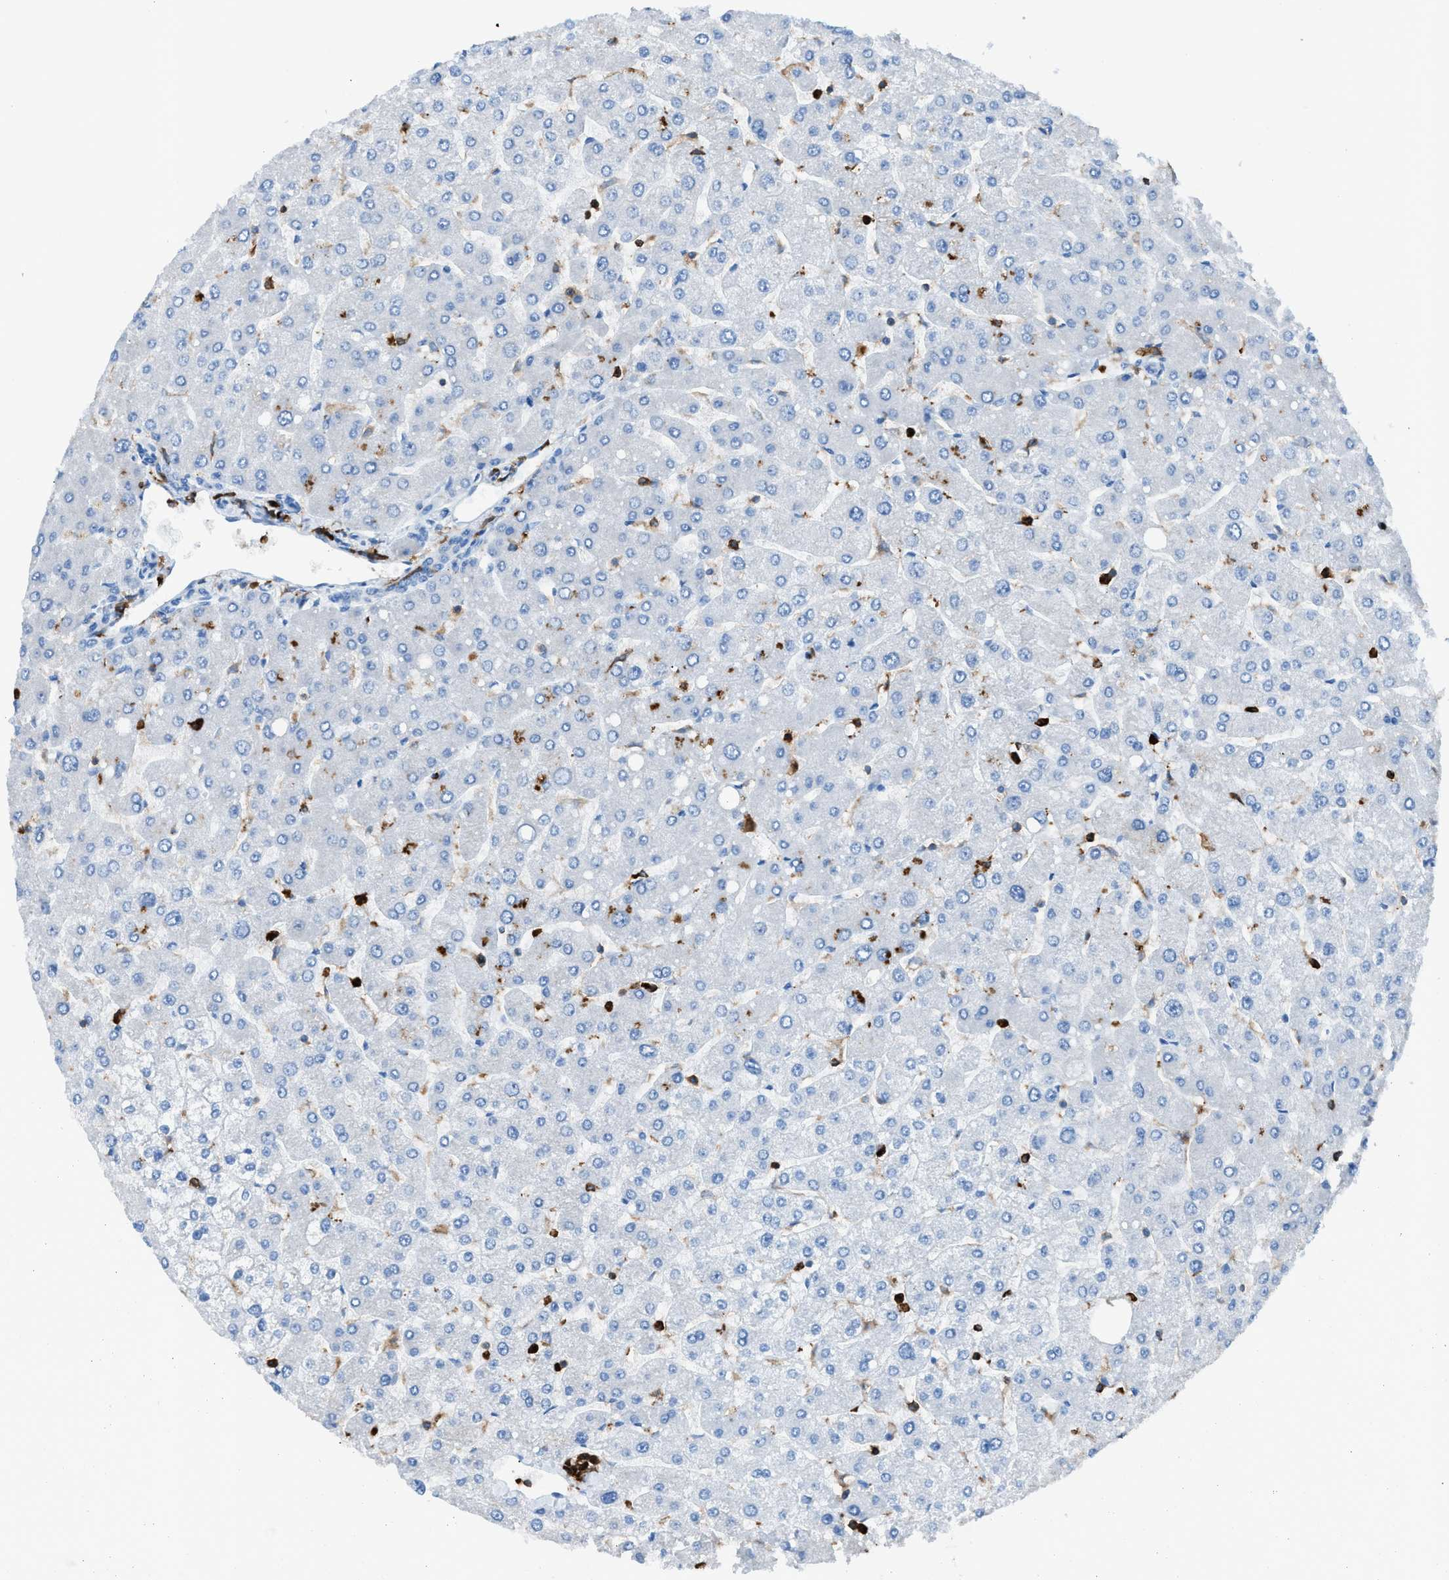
{"staining": {"intensity": "negative", "quantity": "none", "location": "none"}, "tissue": "liver", "cell_type": "Cholangiocytes", "image_type": "normal", "snomed": [{"axis": "morphology", "description": "Normal tissue, NOS"}, {"axis": "topography", "description": "Liver"}], "caption": "Liver was stained to show a protein in brown. There is no significant positivity in cholangiocytes. (DAB immunohistochemistry, high magnification).", "gene": "ITGB2", "patient": {"sex": "male", "age": 55}}